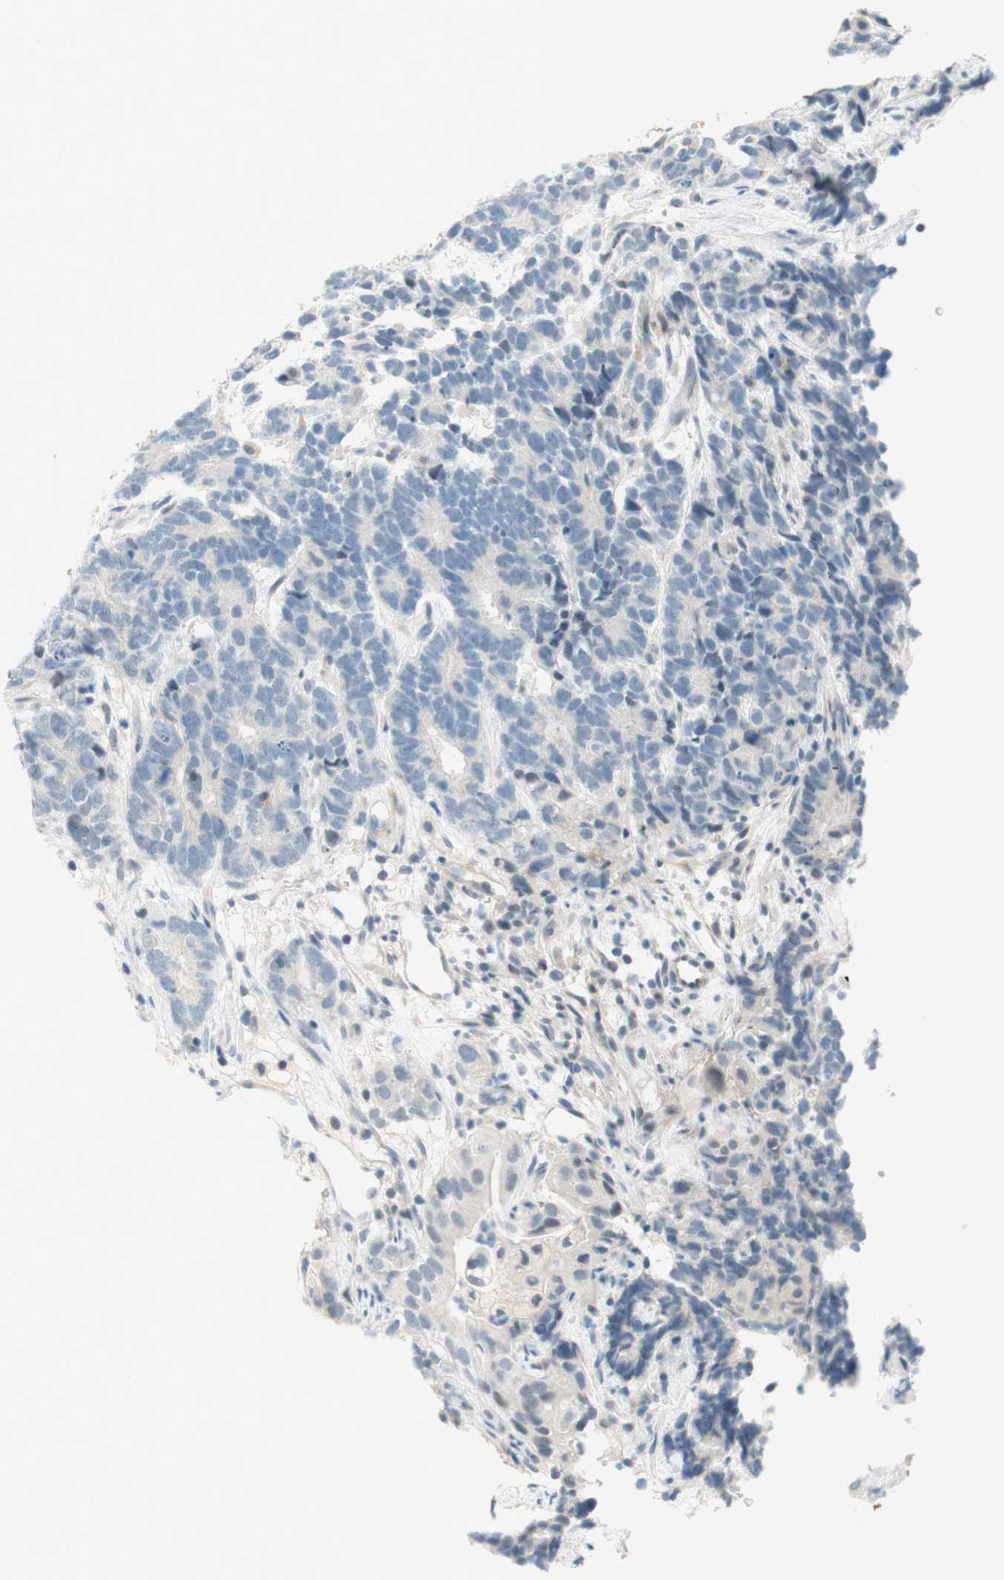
{"staining": {"intensity": "negative", "quantity": "none", "location": "none"}, "tissue": "testis cancer", "cell_type": "Tumor cells", "image_type": "cancer", "snomed": [{"axis": "morphology", "description": "Carcinoma, Embryonal, NOS"}, {"axis": "topography", "description": "Testis"}], "caption": "Tumor cells show no significant protein expression in testis cancer.", "gene": "JPH1", "patient": {"sex": "male", "age": 26}}